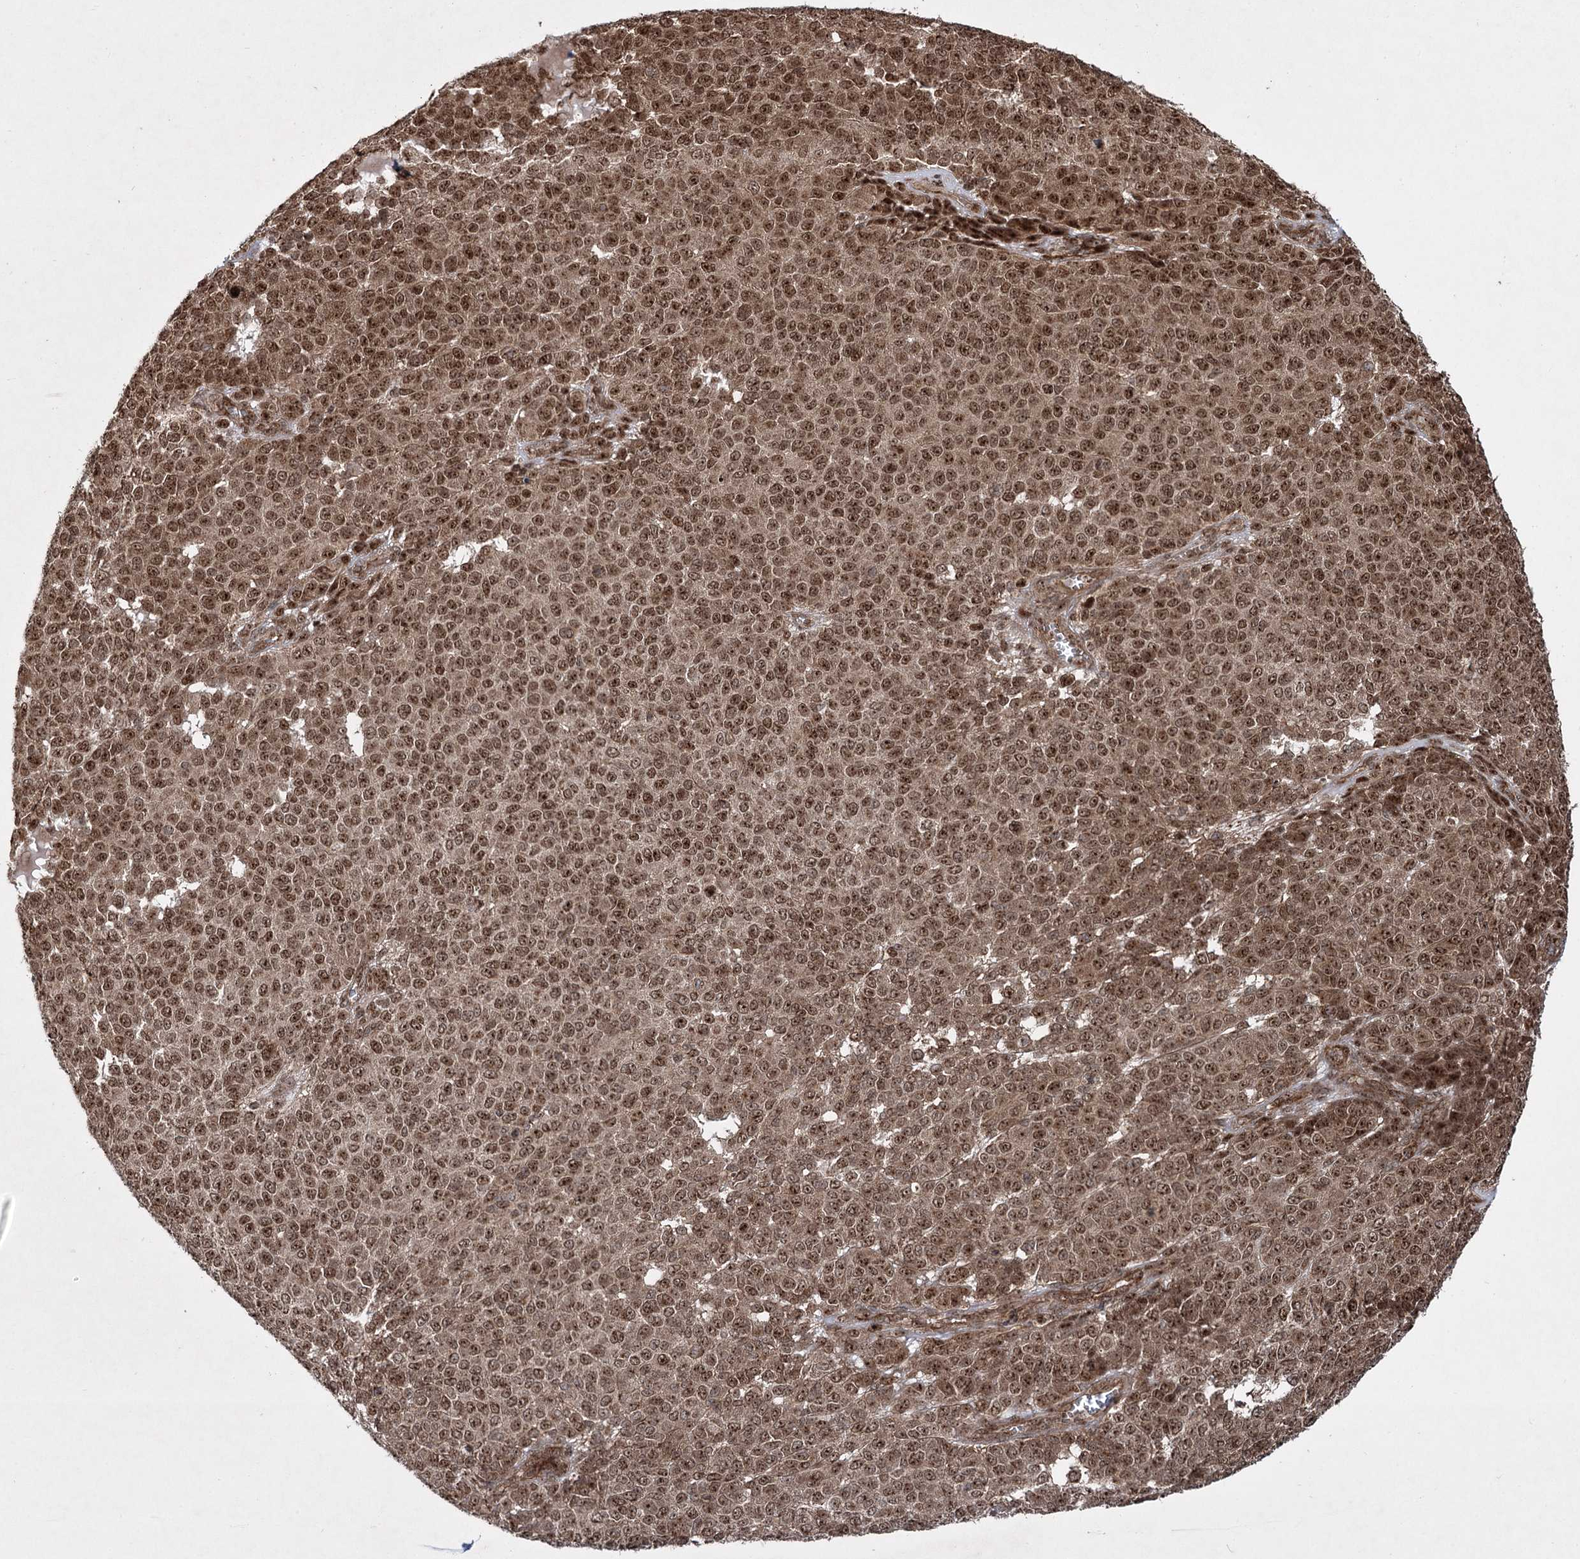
{"staining": {"intensity": "moderate", "quantity": ">75%", "location": "cytoplasmic/membranous,nuclear"}, "tissue": "melanoma", "cell_type": "Tumor cells", "image_type": "cancer", "snomed": [{"axis": "morphology", "description": "Malignant melanoma, NOS"}, {"axis": "topography", "description": "Skin"}], "caption": "The image exhibits a brown stain indicating the presence of a protein in the cytoplasmic/membranous and nuclear of tumor cells in melanoma.", "gene": "SERINC5", "patient": {"sex": "male", "age": 49}}